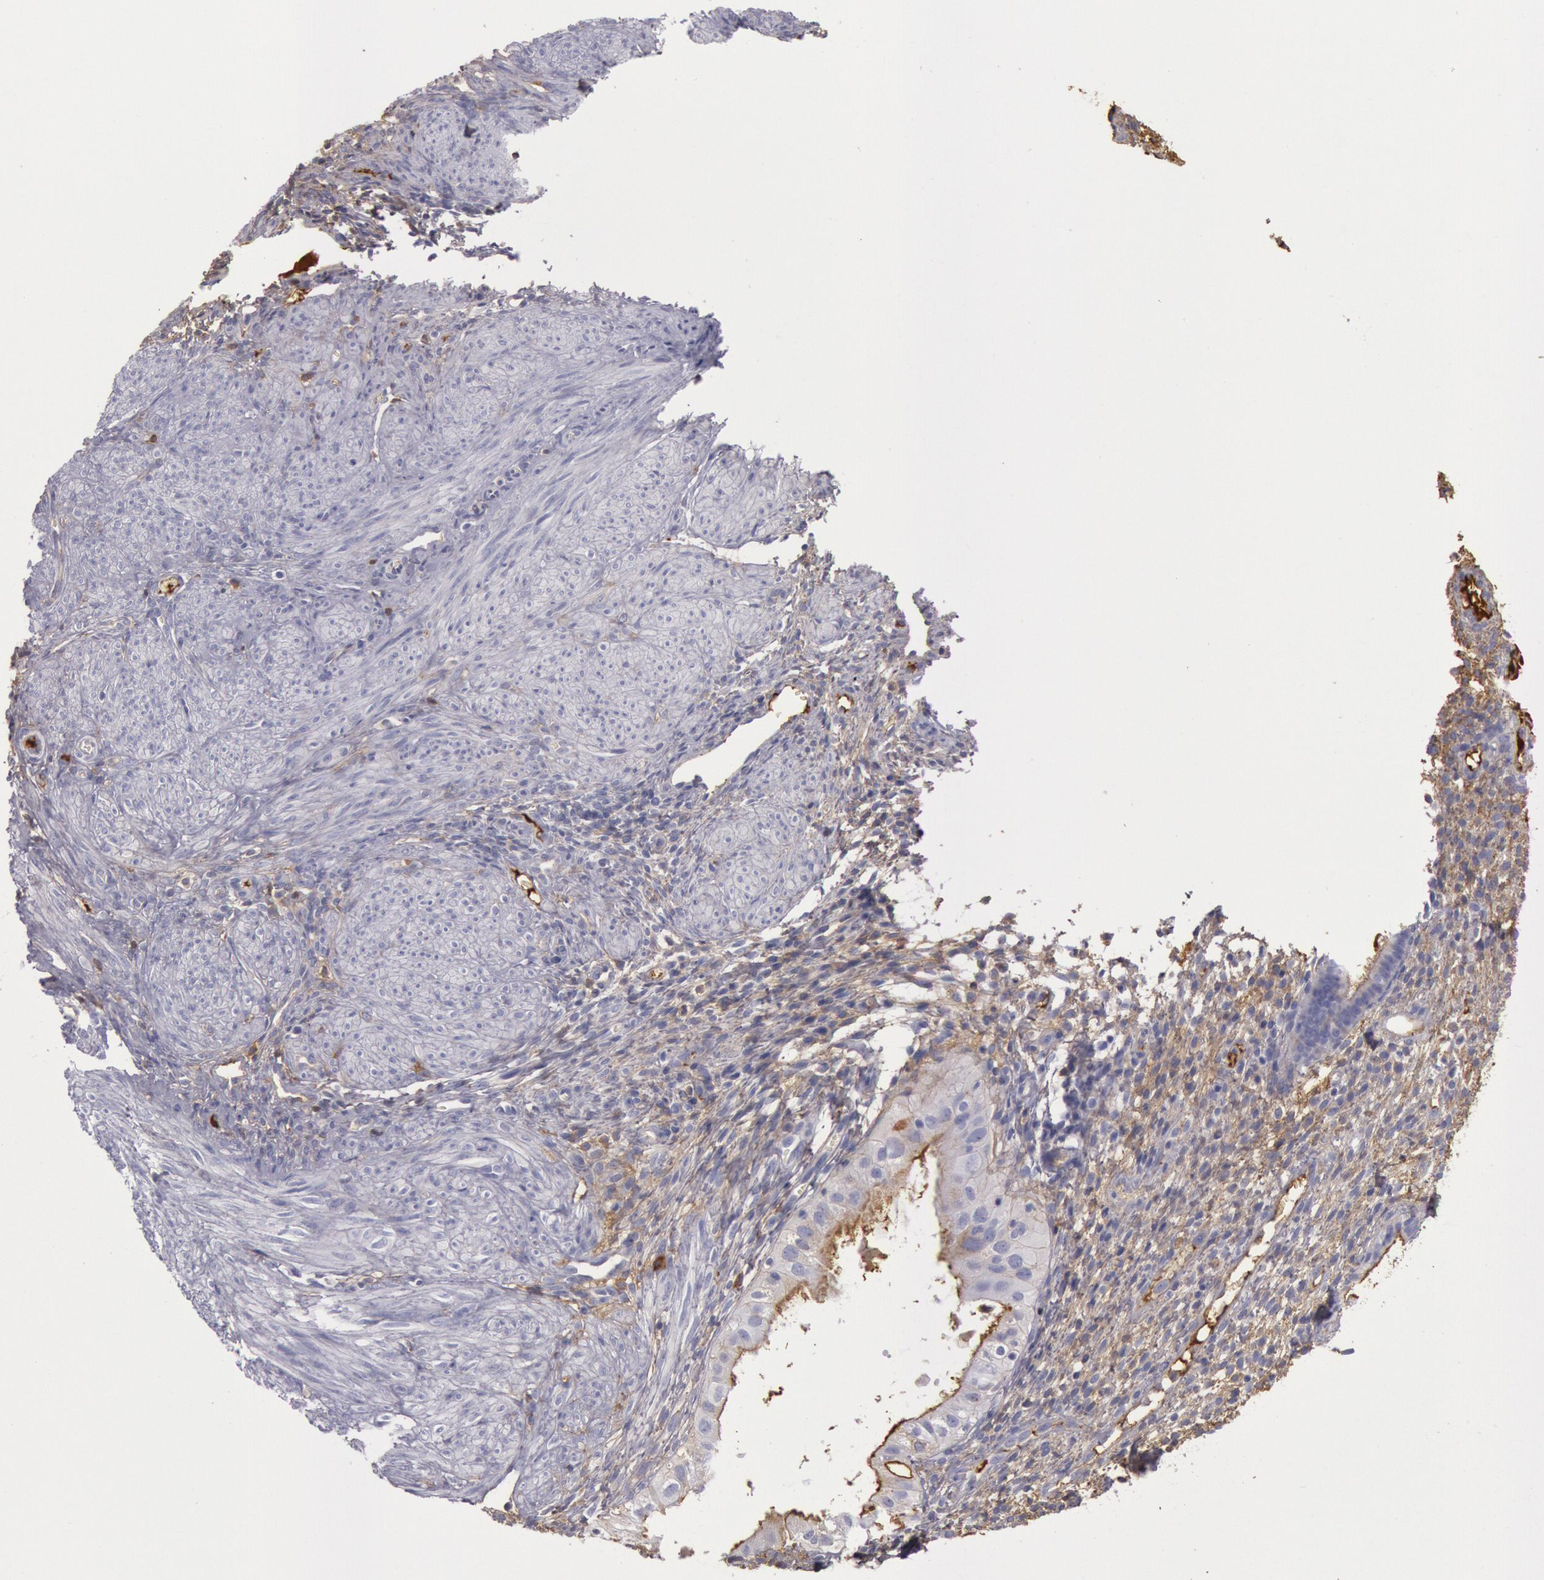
{"staining": {"intensity": "negative", "quantity": "none", "location": "none"}, "tissue": "endometrium", "cell_type": "Cells in endometrial stroma", "image_type": "normal", "snomed": [{"axis": "morphology", "description": "Normal tissue, NOS"}, {"axis": "topography", "description": "Endometrium"}], "caption": "This is a histopathology image of IHC staining of normal endometrium, which shows no positivity in cells in endometrial stroma.", "gene": "IGHA1", "patient": {"sex": "female", "age": 72}}